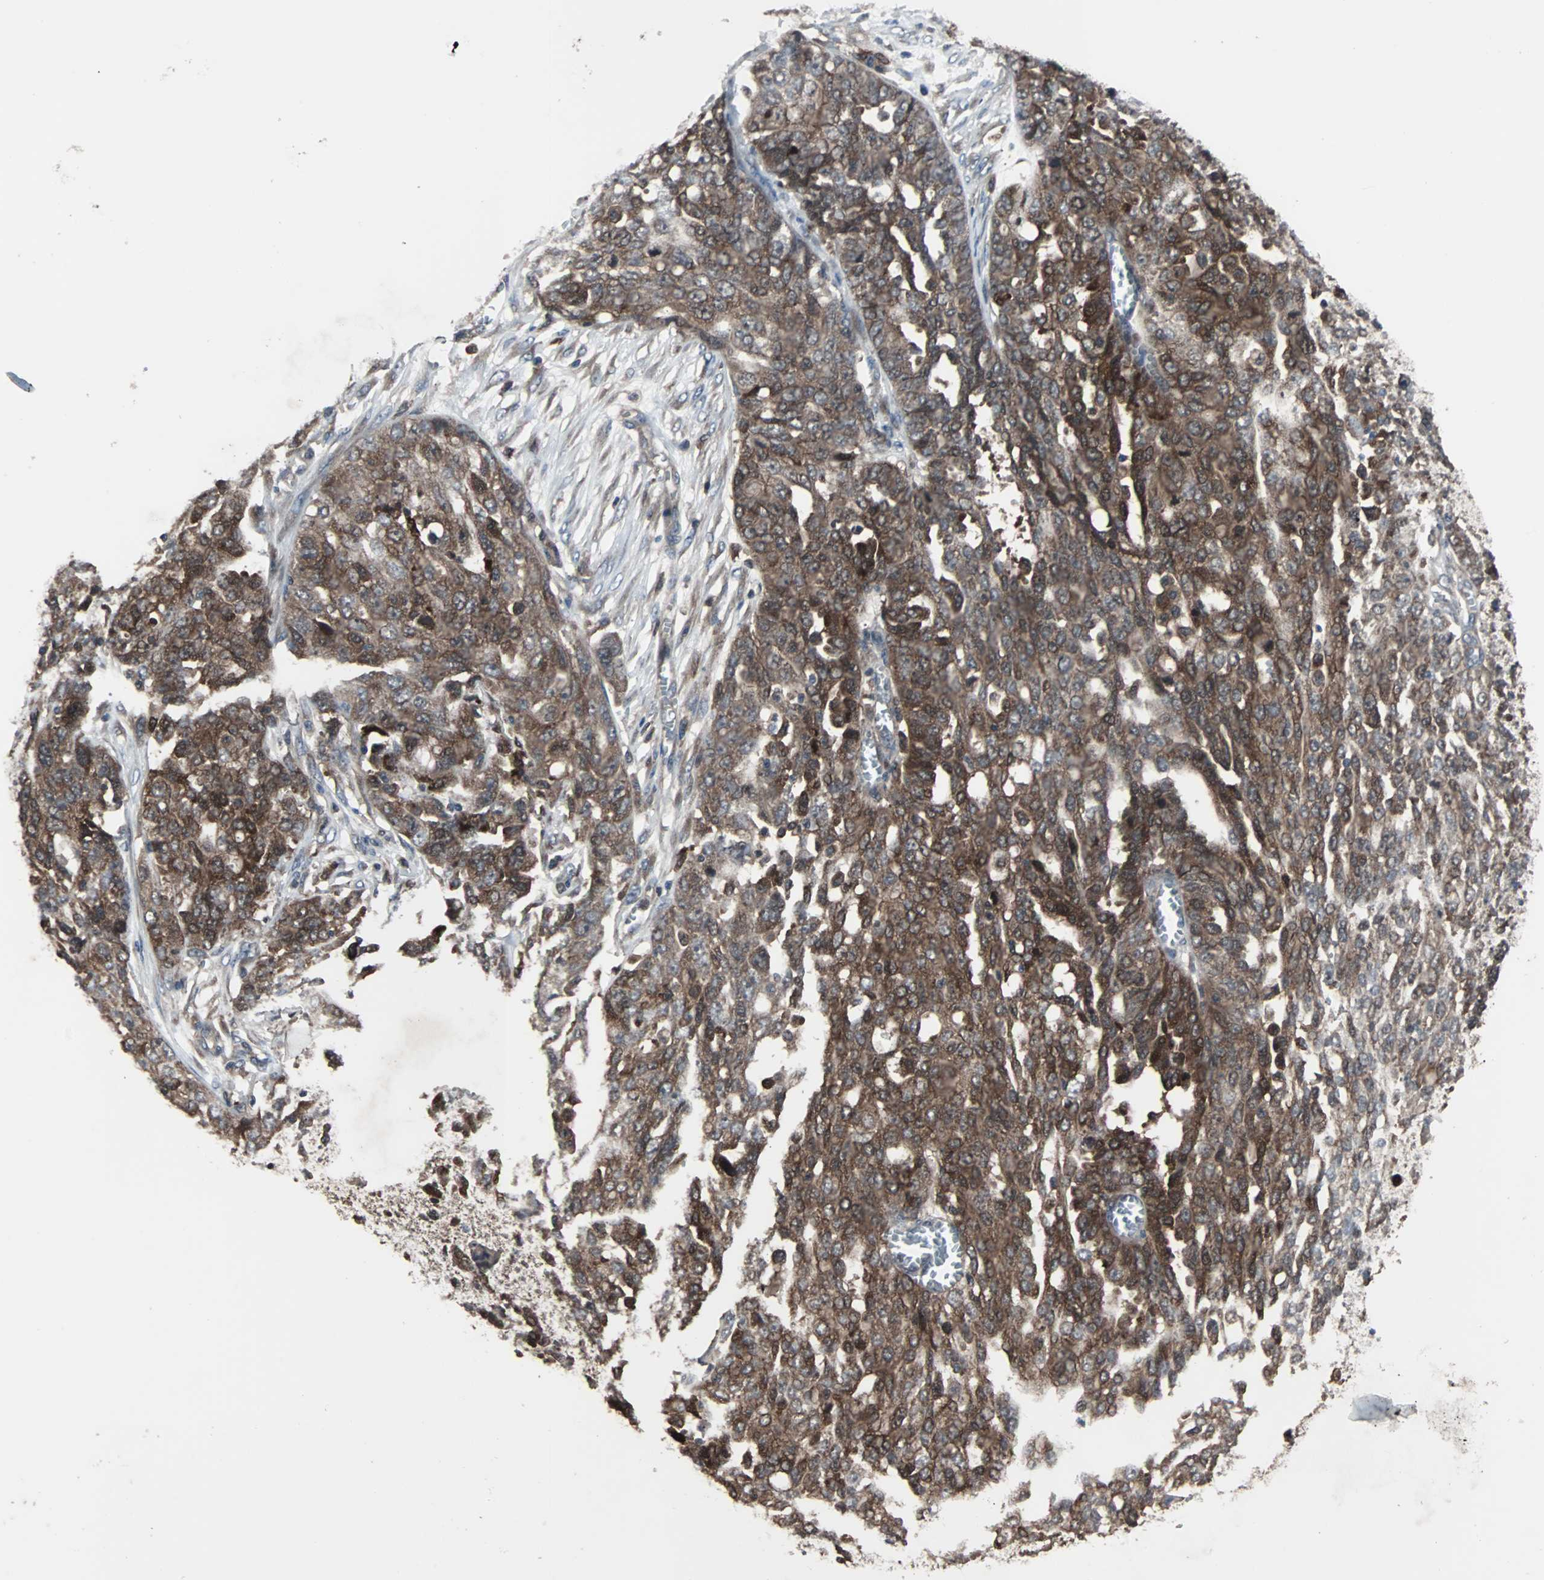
{"staining": {"intensity": "moderate", "quantity": ">75%", "location": "cytoplasmic/membranous"}, "tissue": "ovarian cancer", "cell_type": "Tumor cells", "image_type": "cancer", "snomed": [{"axis": "morphology", "description": "Cystadenocarcinoma, serous, NOS"}, {"axis": "topography", "description": "Soft tissue"}, {"axis": "topography", "description": "Ovary"}], "caption": "Ovarian serous cystadenocarcinoma stained for a protein (brown) reveals moderate cytoplasmic/membranous positive expression in approximately >75% of tumor cells.", "gene": "PAK1", "patient": {"sex": "female", "age": 57}}